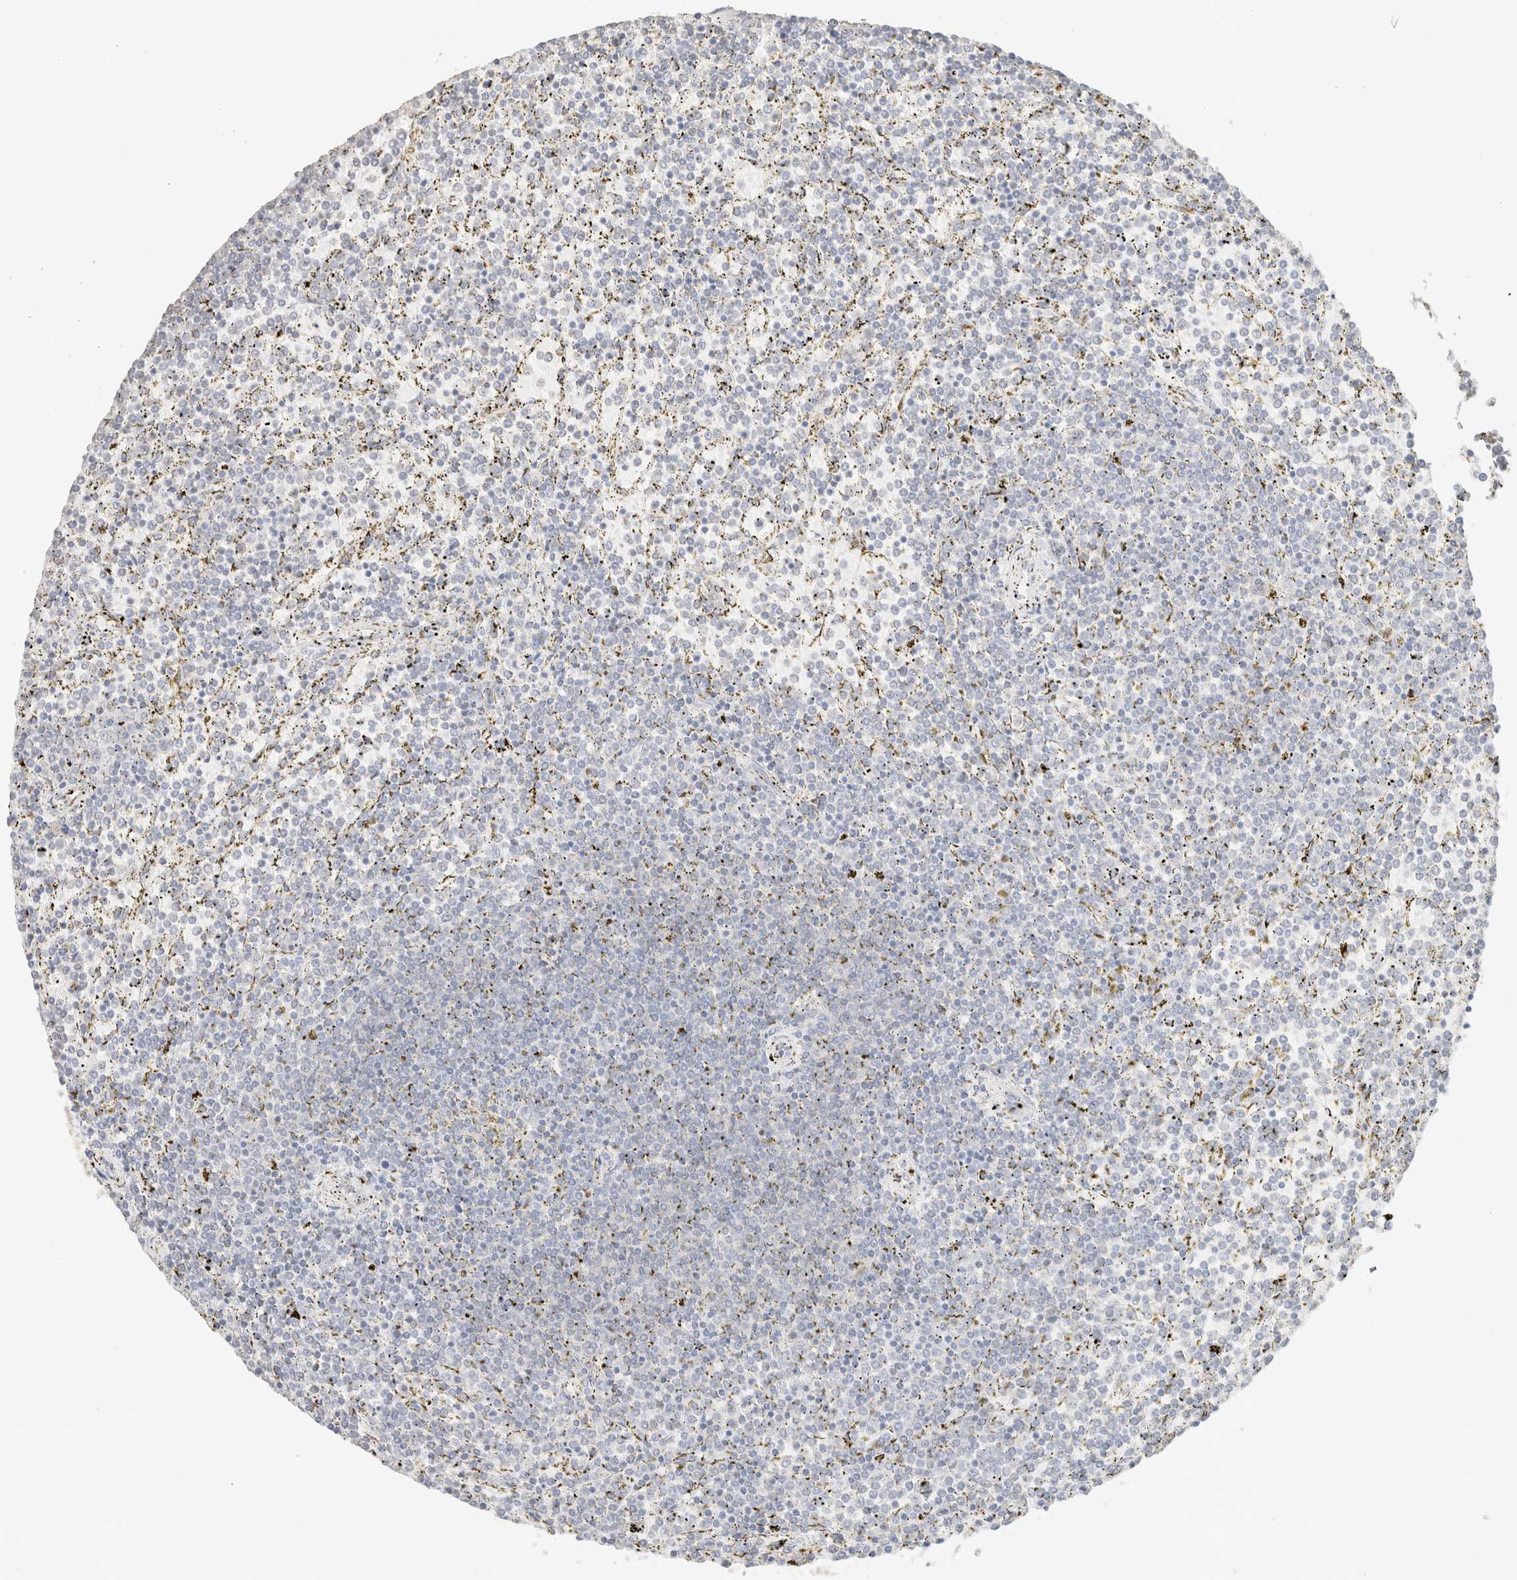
{"staining": {"intensity": "negative", "quantity": "none", "location": "none"}, "tissue": "lymphoma", "cell_type": "Tumor cells", "image_type": "cancer", "snomed": [{"axis": "morphology", "description": "Malignant lymphoma, non-Hodgkin's type, Low grade"}, {"axis": "topography", "description": "Spleen"}], "caption": "A high-resolution image shows immunohistochemistry staining of low-grade malignant lymphoma, non-Hodgkin's type, which displays no significant expression in tumor cells. (DAB immunohistochemistry (IHC), high magnification).", "gene": "CPA1", "patient": {"sex": "female", "age": 77}}